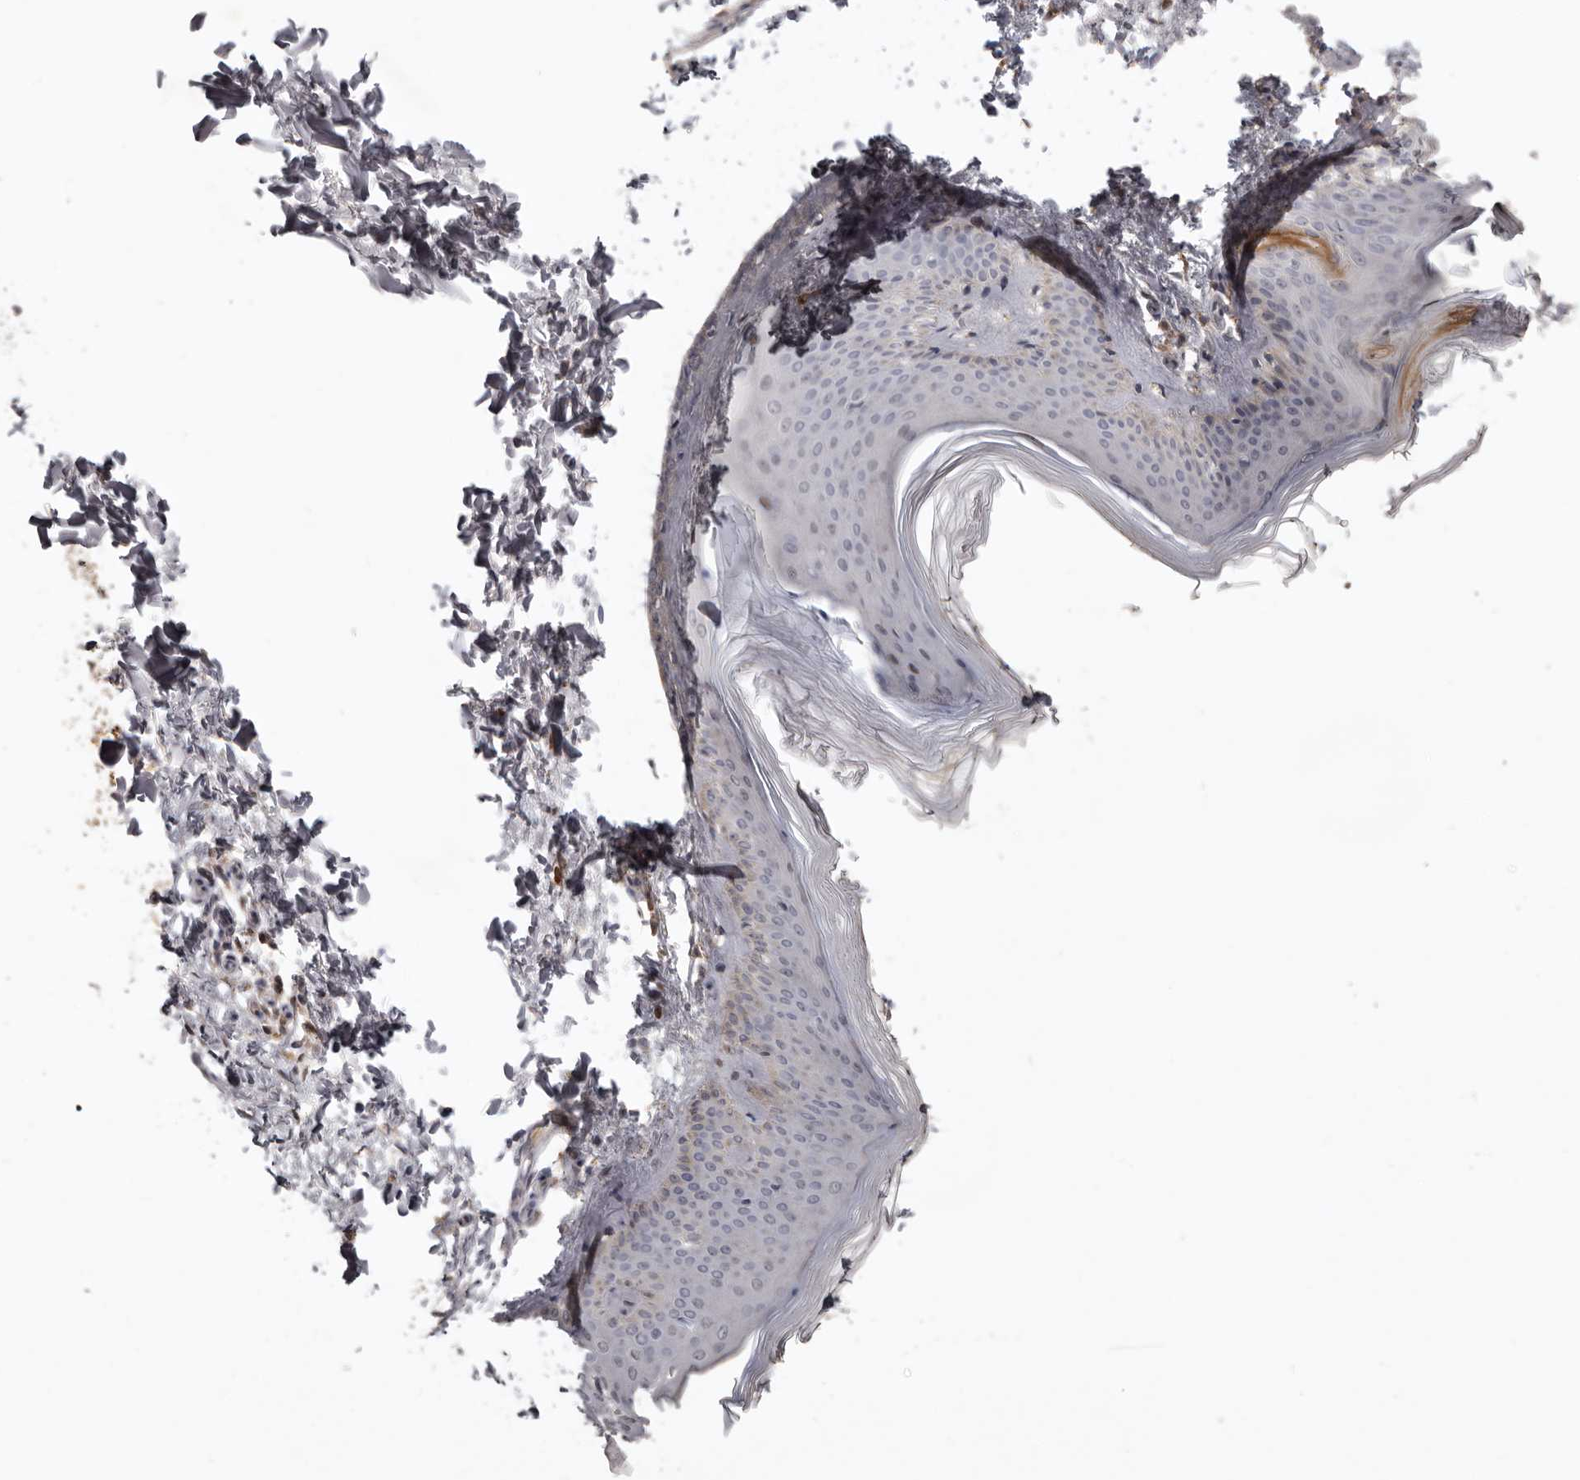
{"staining": {"intensity": "negative", "quantity": "none", "location": "none"}, "tissue": "skin", "cell_type": "Fibroblasts", "image_type": "normal", "snomed": [{"axis": "morphology", "description": "Normal tissue, NOS"}, {"axis": "topography", "description": "Skin"}], "caption": "Immunohistochemistry (IHC) of benign skin exhibits no positivity in fibroblasts. Brightfield microscopy of immunohistochemistry stained with DAB (brown) and hematoxylin (blue), captured at high magnification.", "gene": "NMUR1", "patient": {"sex": "female", "age": 27}}